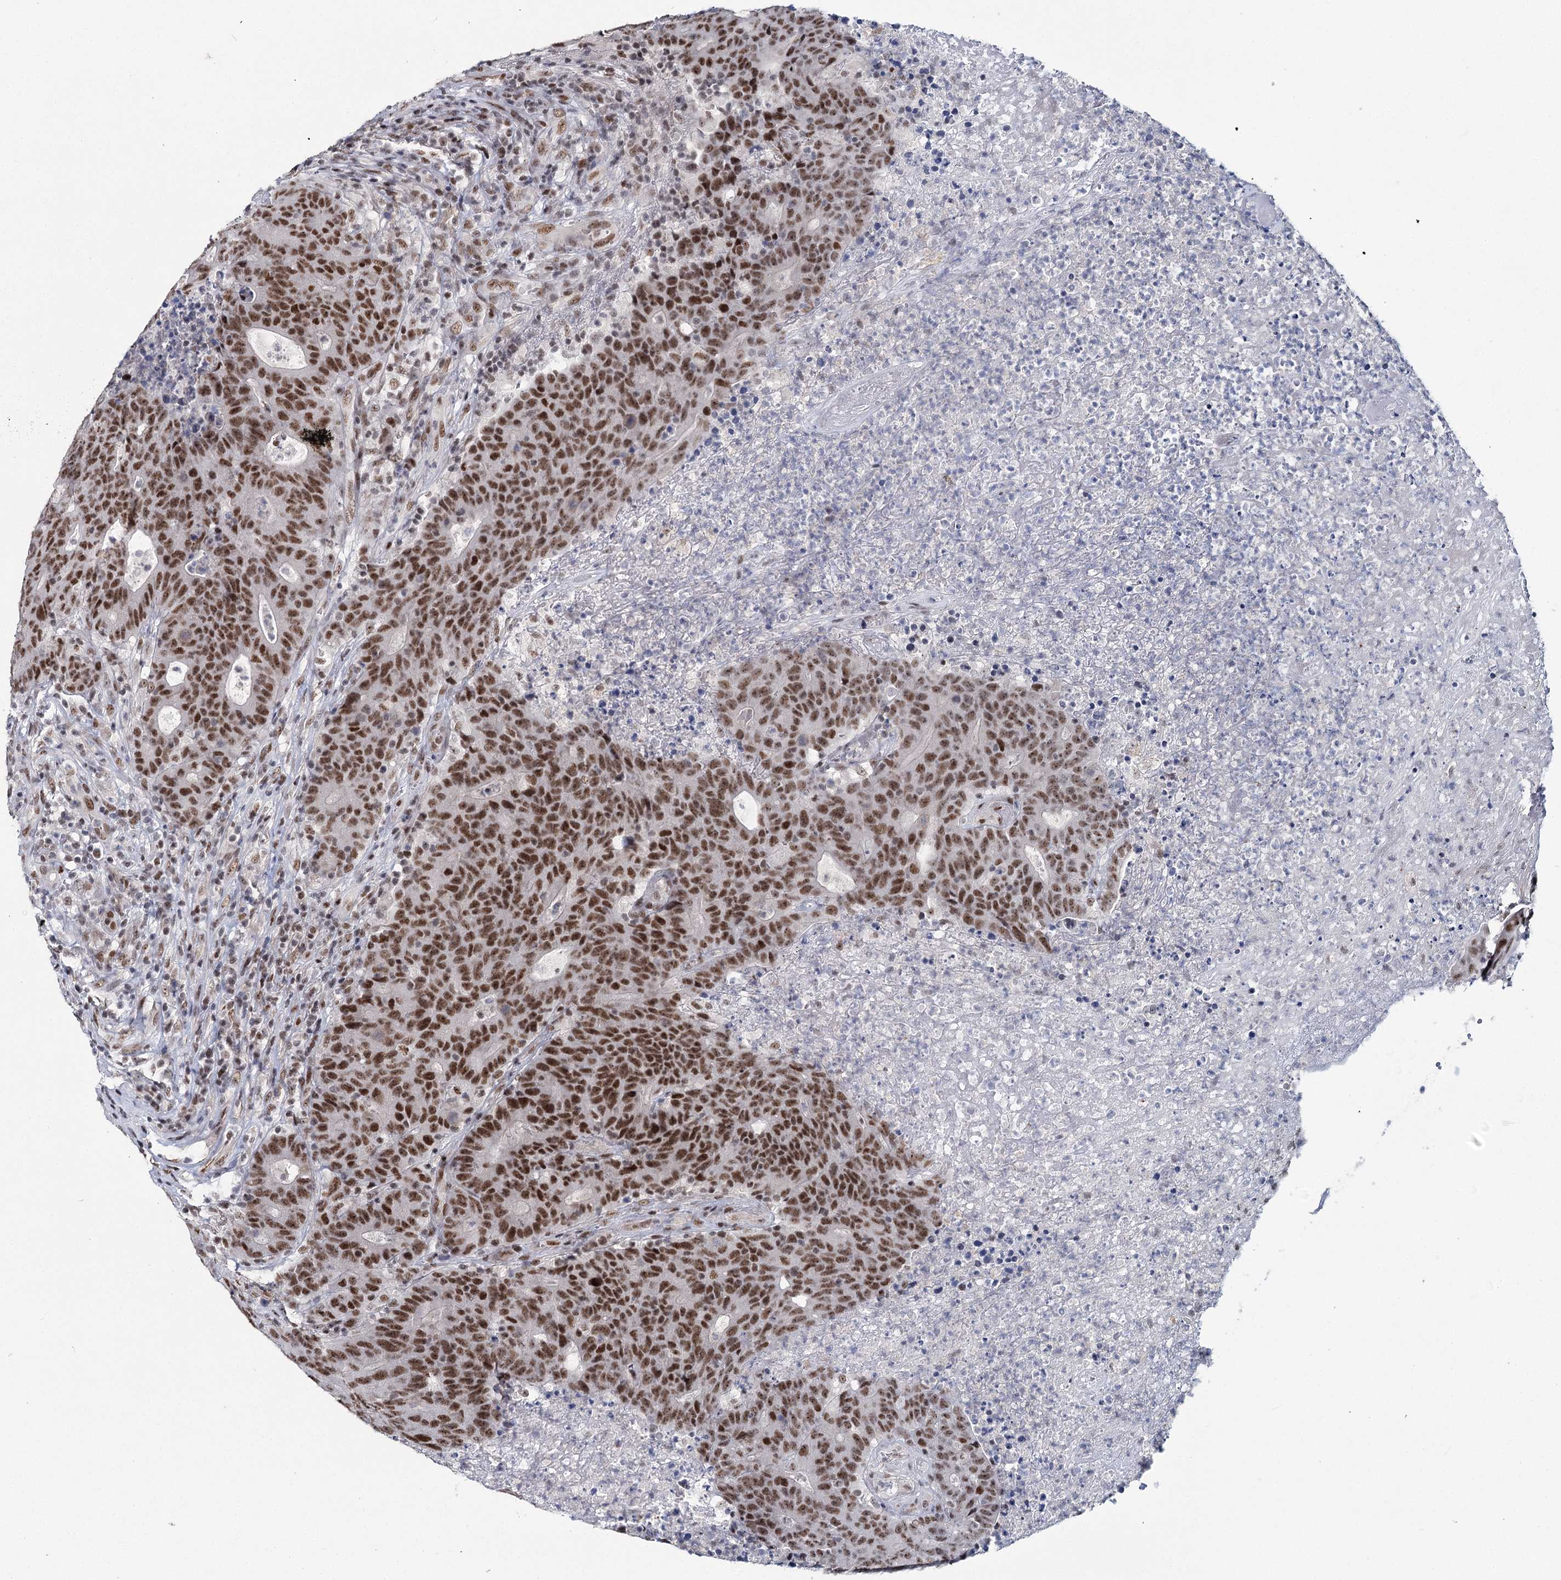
{"staining": {"intensity": "strong", "quantity": ">75%", "location": "nuclear"}, "tissue": "colorectal cancer", "cell_type": "Tumor cells", "image_type": "cancer", "snomed": [{"axis": "morphology", "description": "Adenocarcinoma, NOS"}, {"axis": "topography", "description": "Colon"}], "caption": "Human colorectal cancer (adenocarcinoma) stained with a brown dye demonstrates strong nuclear positive expression in about >75% of tumor cells.", "gene": "SCAF8", "patient": {"sex": "female", "age": 75}}